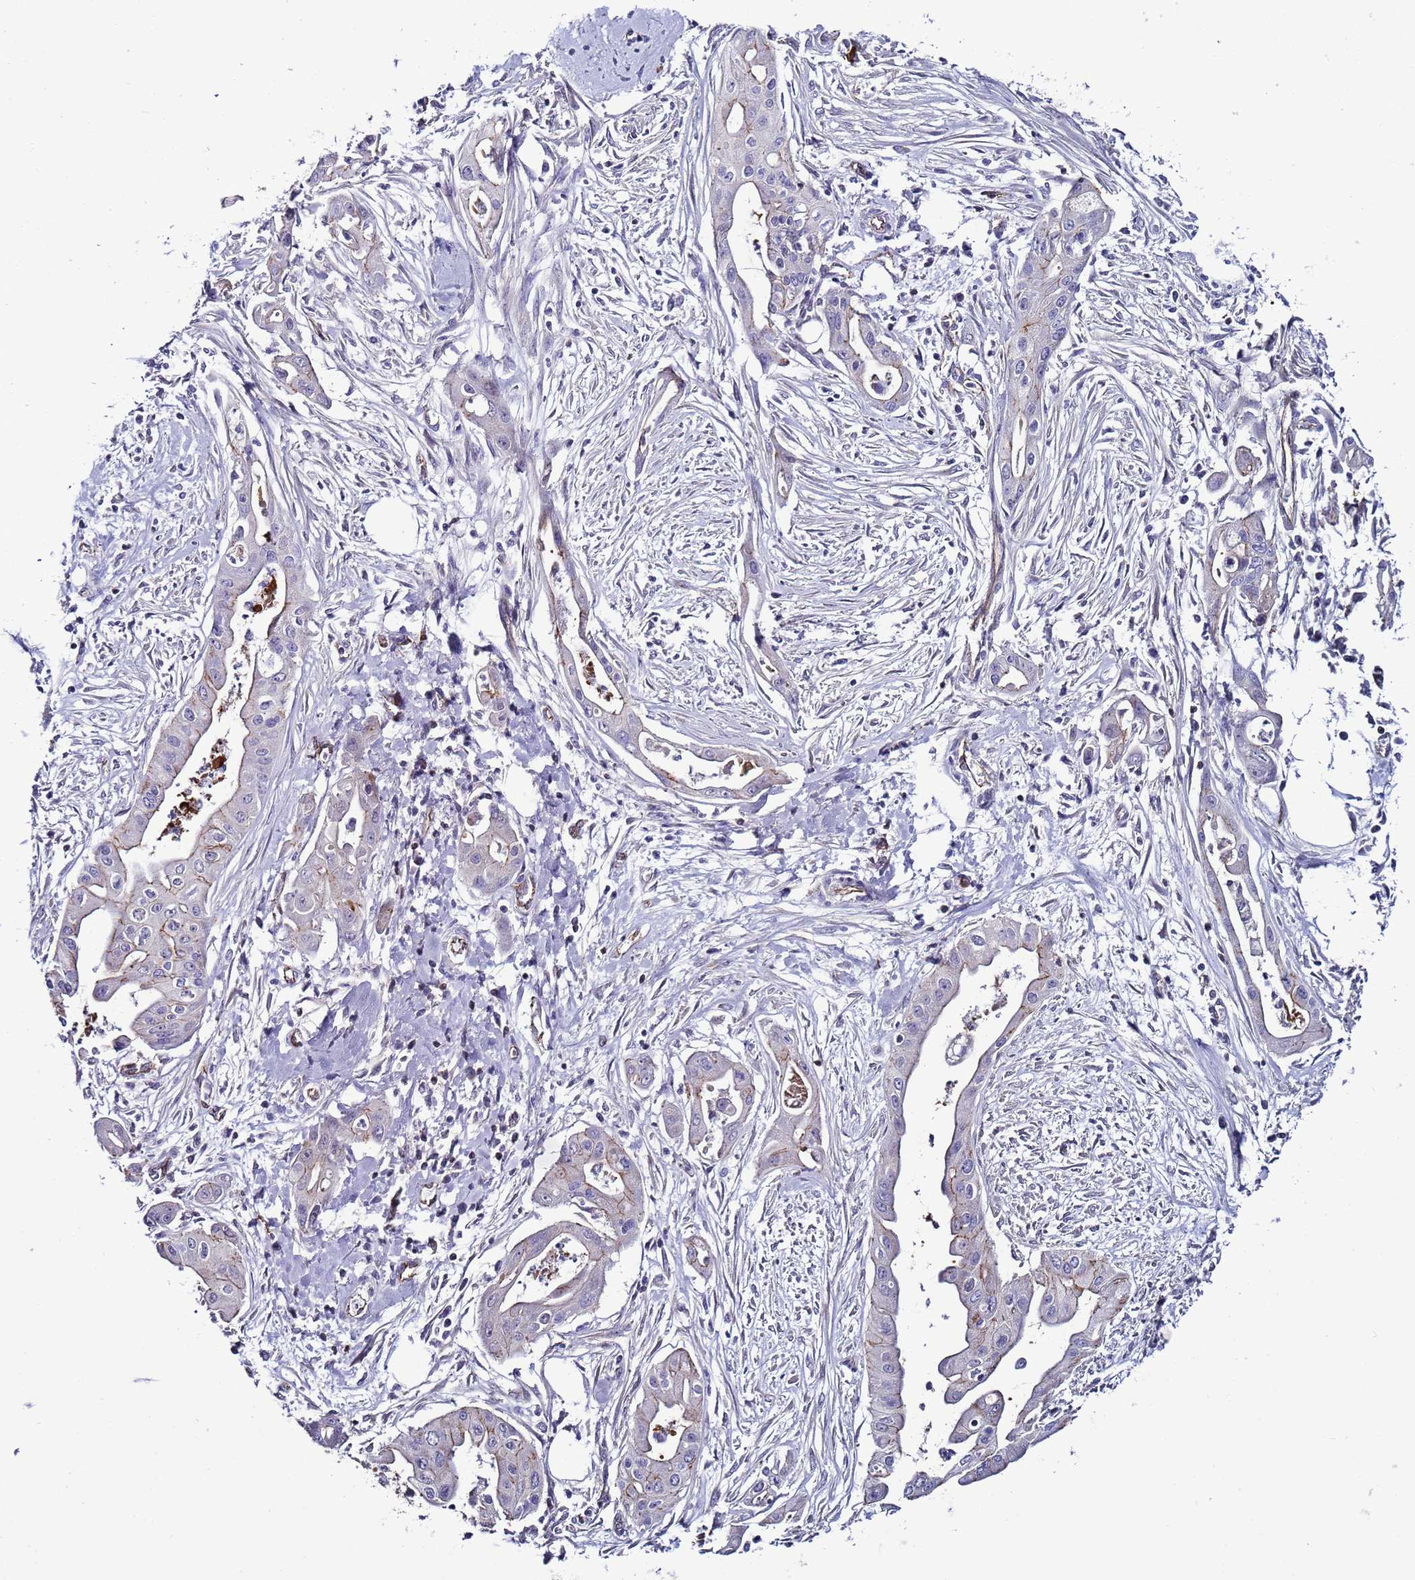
{"staining": {"intensity": "negative", "quantity": "none", "location": "none"}, "tissue": "ovarian cancer", "cell_type": "Tumor cells", "image_type": "cancer", "snomed": [{"axis": "morphology", "description": "Cystadenocarcinoma, mucinous, NOS"}, {"axis": "topography", "description": "Ovary"}], "caption": "Ovarian cancer stained for a protein using IHC displays no positivity tumor cells.", "gene": "TENM3", "patient": {"sex": "female", "age": 70}}